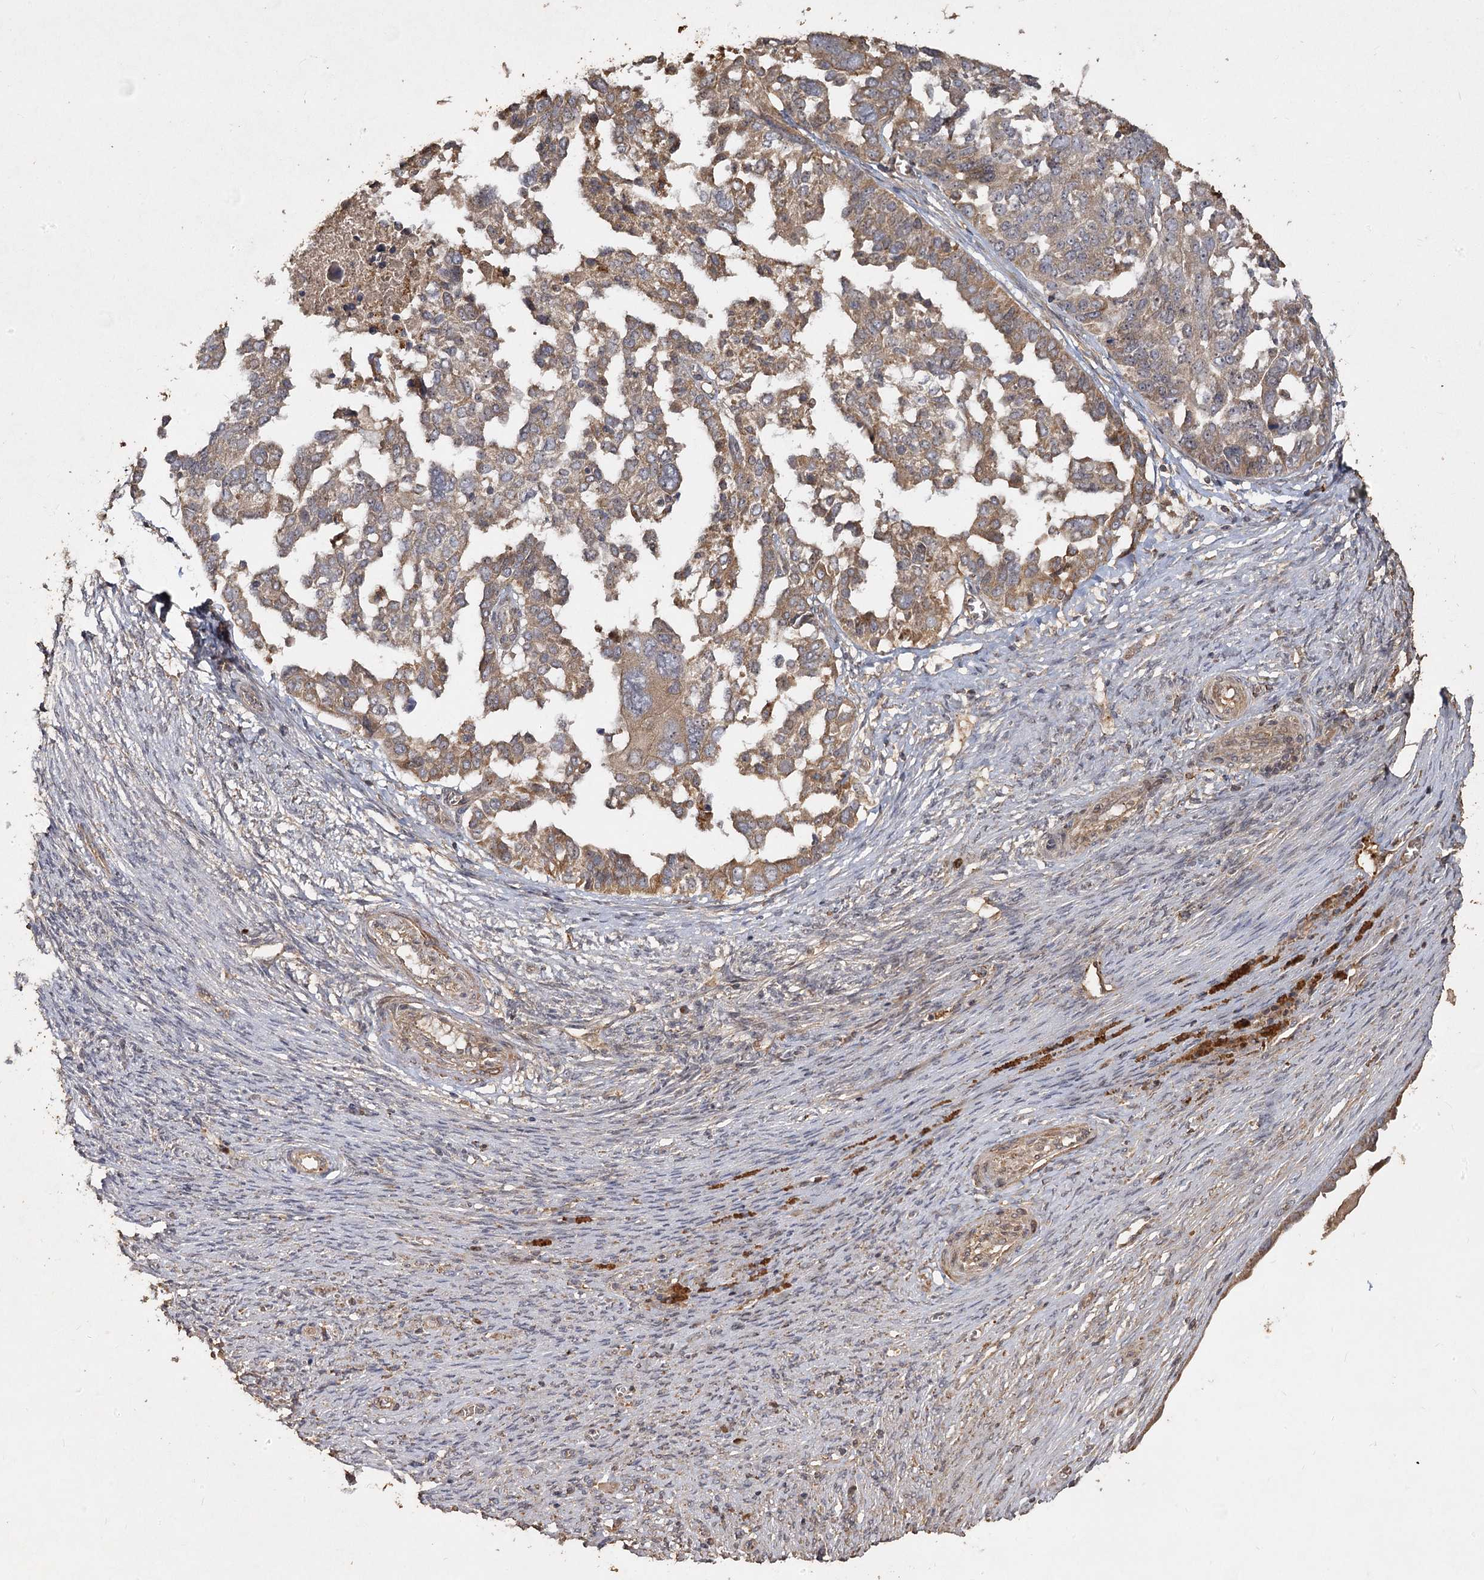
{"staining": {"intensity": "moderate", "quantity": ">75%", "location": "cytoplasmic/membranous"}, "tissue": "ovarian cancer", "cell_type": "Tumor cells", "image_type": "cancer", "snomed": [{"axis": "morphology", "description": "Cystadenocarcinoma, serous, NOS"}, {"axis": "topography", "description": "Ovary"}], "caption": "Moderate cytoplasmic/membranous staining is identified in approximately >75% of tumor cells in serous cystadenocarcinoma (ovarian).", "gene": "PIK3C2A", "patient": {"sex": "female", "age": 44}}